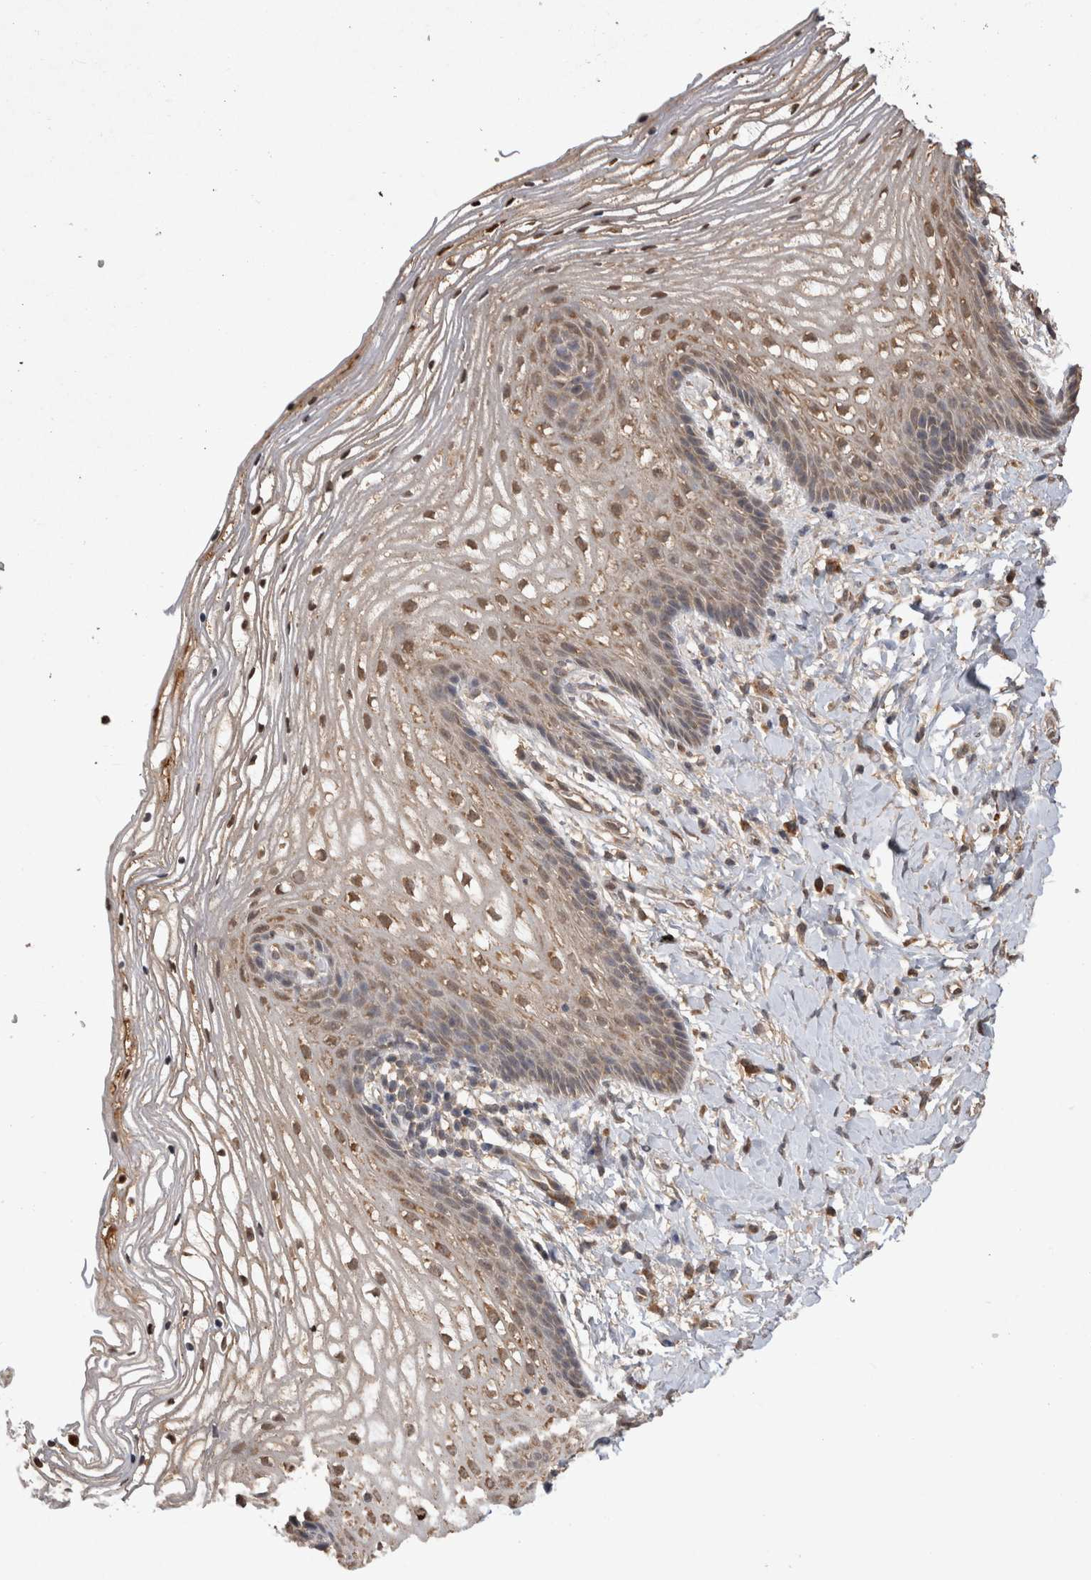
{"staining": {"intensity": "weak", "quantity": ">75%", "location": "cytoplasmic/membranous,nuclear"}, "tissue": "vagina", "cell_type": "Squamous epithelial cells", "image_type": "normal", "snomed": [{"axis": "morphology", "description": "Normal tissue, NOS"}, {"axis": "topography", "description": "Vagina"}], "caption": "Vagina stained with DAB immunohistochemistry (IHC) displays low levels of weak cytoplasmic/membranous,nuclear staining in about >75% of squamous epithelial cells.", "gene": "PAK4", "patient": {"sex": "female", "age": 60}}